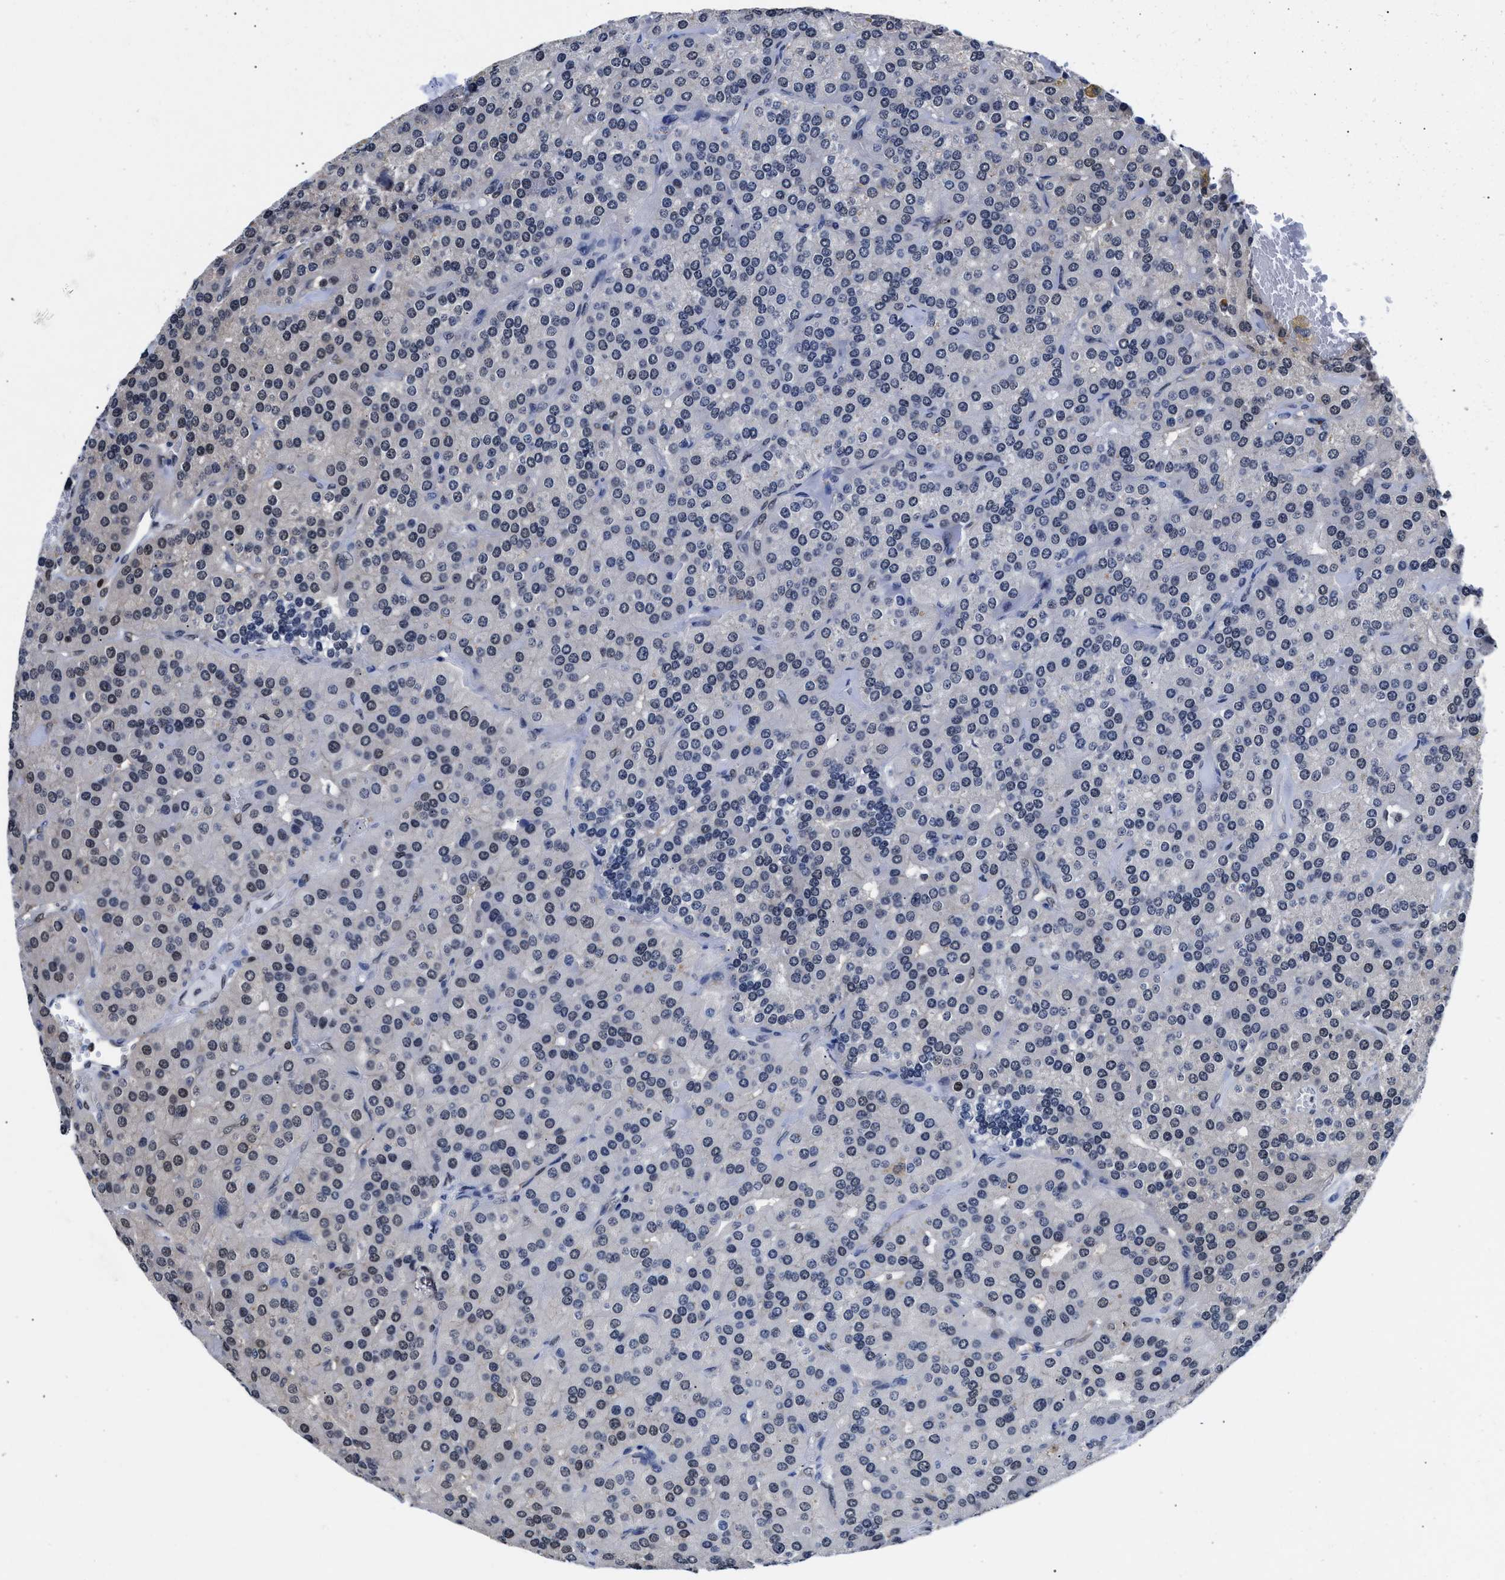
{"staining": {"intensity": "negative", "quantity": "none", "location": "none"}, "tissue": "parathyroid gland", "cell_type": "Glandular cells", "image_type": "normal", "snomed": [{"axis": "morphology", "description": "Normal tissue, NOS"}, {"axis": "morphology", "description": "Adenoma, NOS"}, {"axis": "topography", "description": "Parathyroid gland"}], "caption": "The micrograph exhibits no significant expression in glandular cells of parathyroid gland.", "gene": "ACLY", "patient": {"sex": "female", "age": 86}}